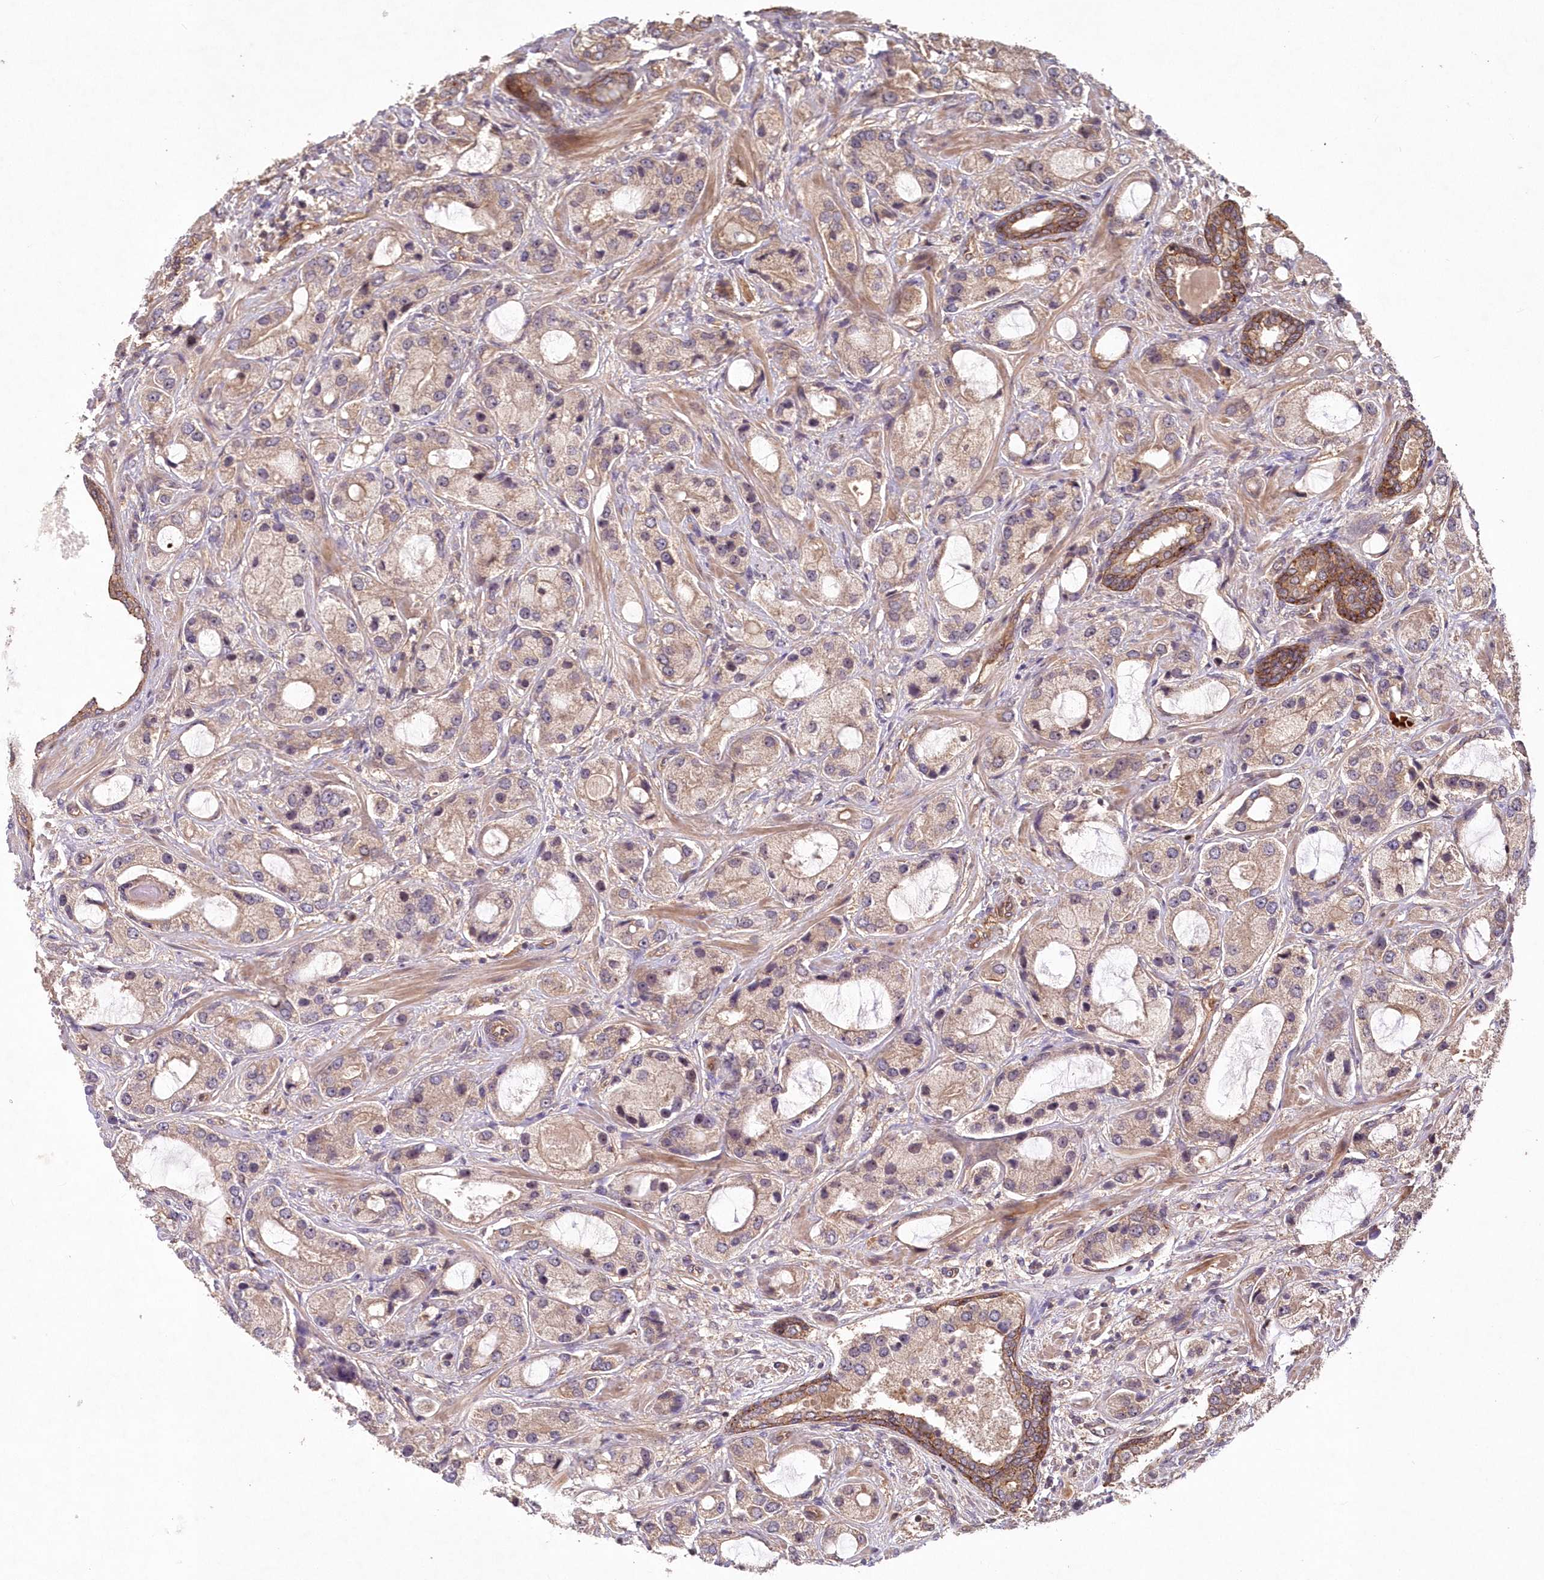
{"staining": {"intensity": "weak", "quantity": "25%-75%", "location": "cytoplasmic/membranous"}, "tissue": "prostate cancer", "cell_type": "Tumor cells", "image_type": "cancer", "snomed": [{"axis": "morphology", "description": "Normal tissue, NOS"}, {"axis": "morphology", "description": "Adenocarcinoma, High grade"}, {"axis": "topography", "description": "Prostate"}, {"axis": "topography", "description": "Peripheral nerve tissue"}], "caption": "There is low levels of weak cytoplasmic/membranous expression in tumor cells of prostate cancer, as demonstrated by immunohistochemical staining (brown color).", "gene": "HYCC2", "patient": {"sex": "male", "age": 59}}